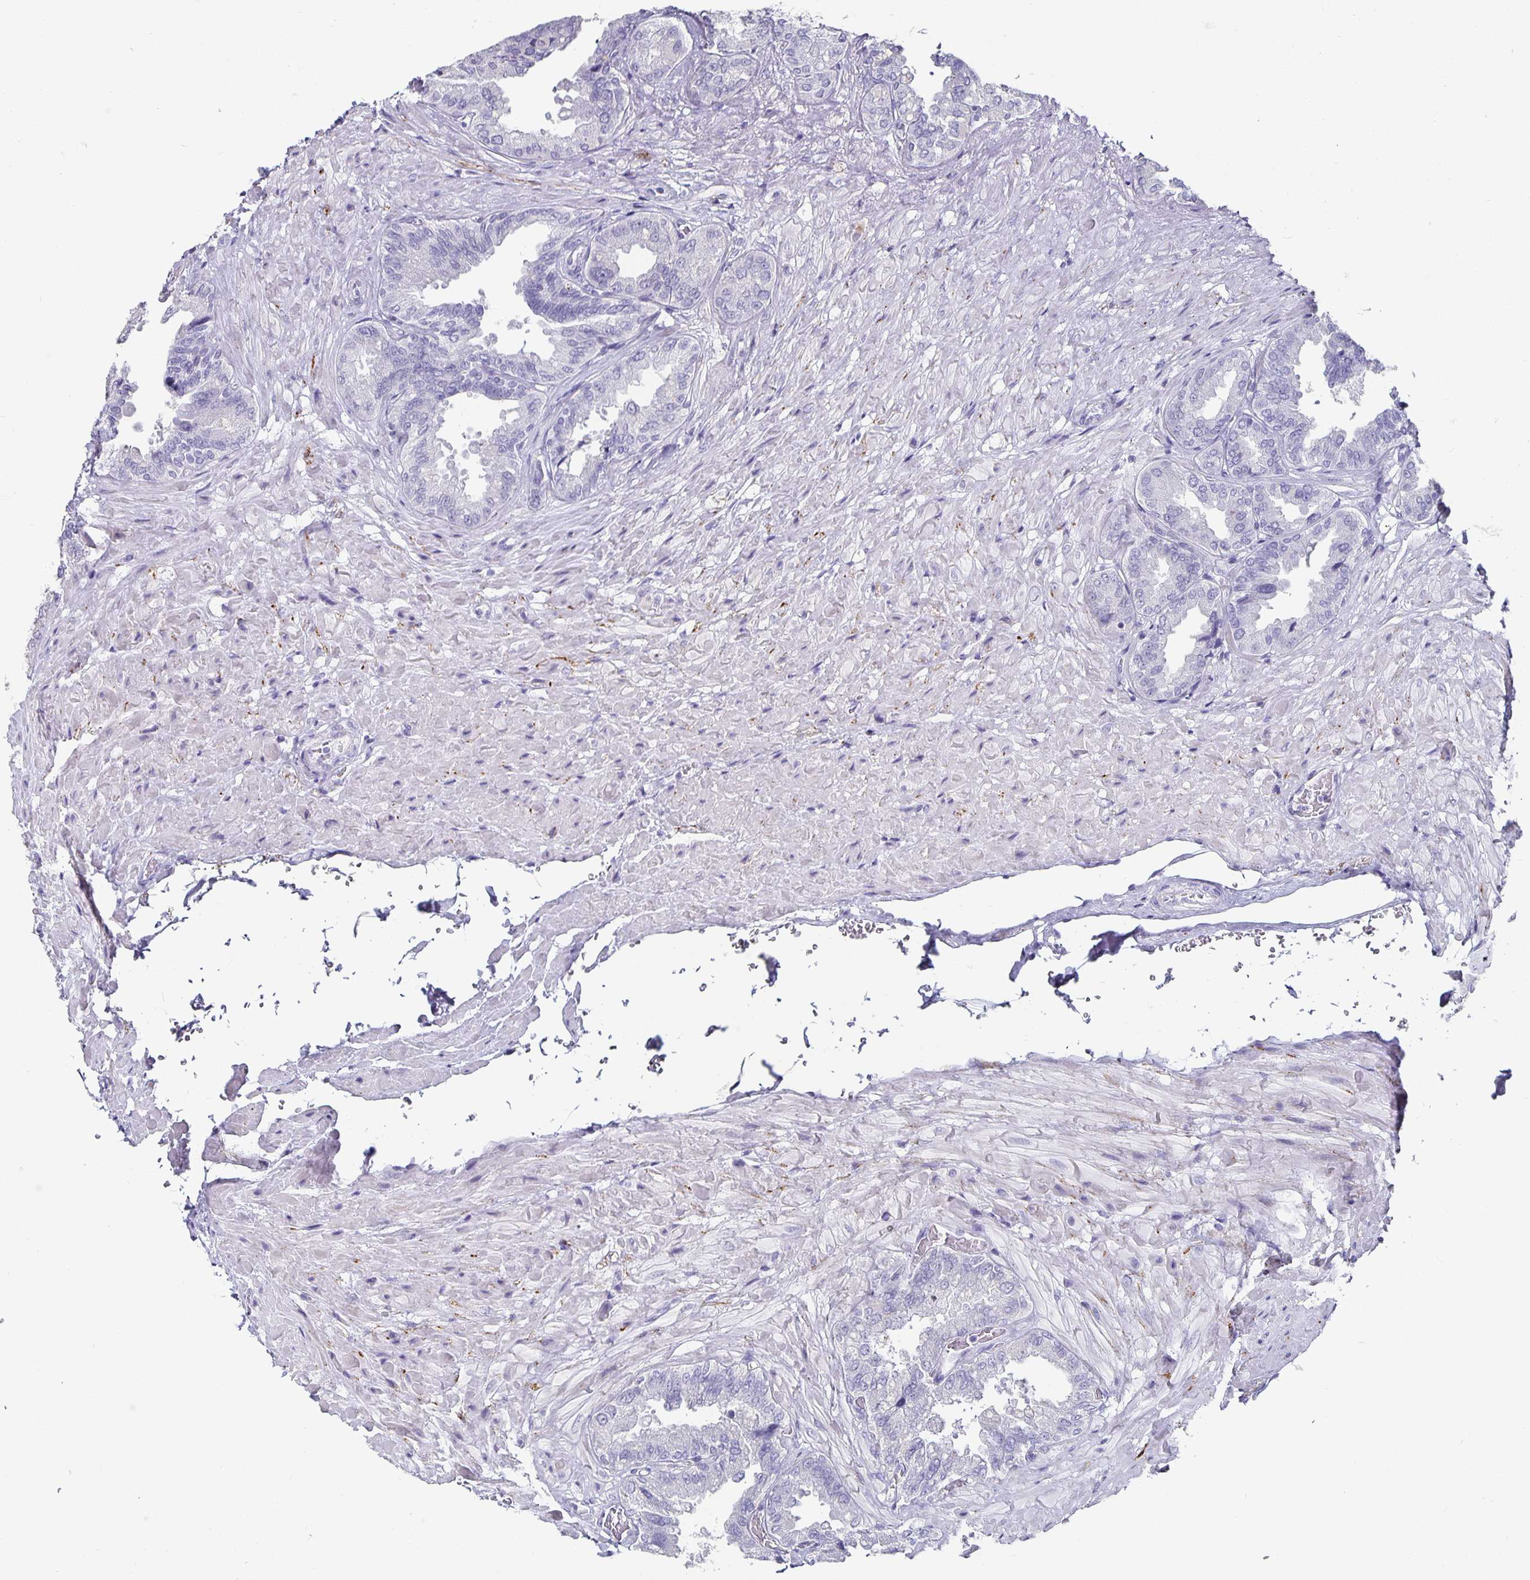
{"staining": {"intensity": "negative", "quantity": "none", "location": "none"}, "tissue": "seminal vesicle", "cell_type": "Glandular cells", "image_type": "normal", "snomed": [{"axis": "morphology", "description": "Normal tissue, NOS"}, {"axis": "topography", "description": "Seminal veicle"}], "caption": "Seminal vesicle stained for a protein using IHC reveals no staining glandular cells.", "gene": "CHGA", "patient": {"sex": "male", "age": 68}}